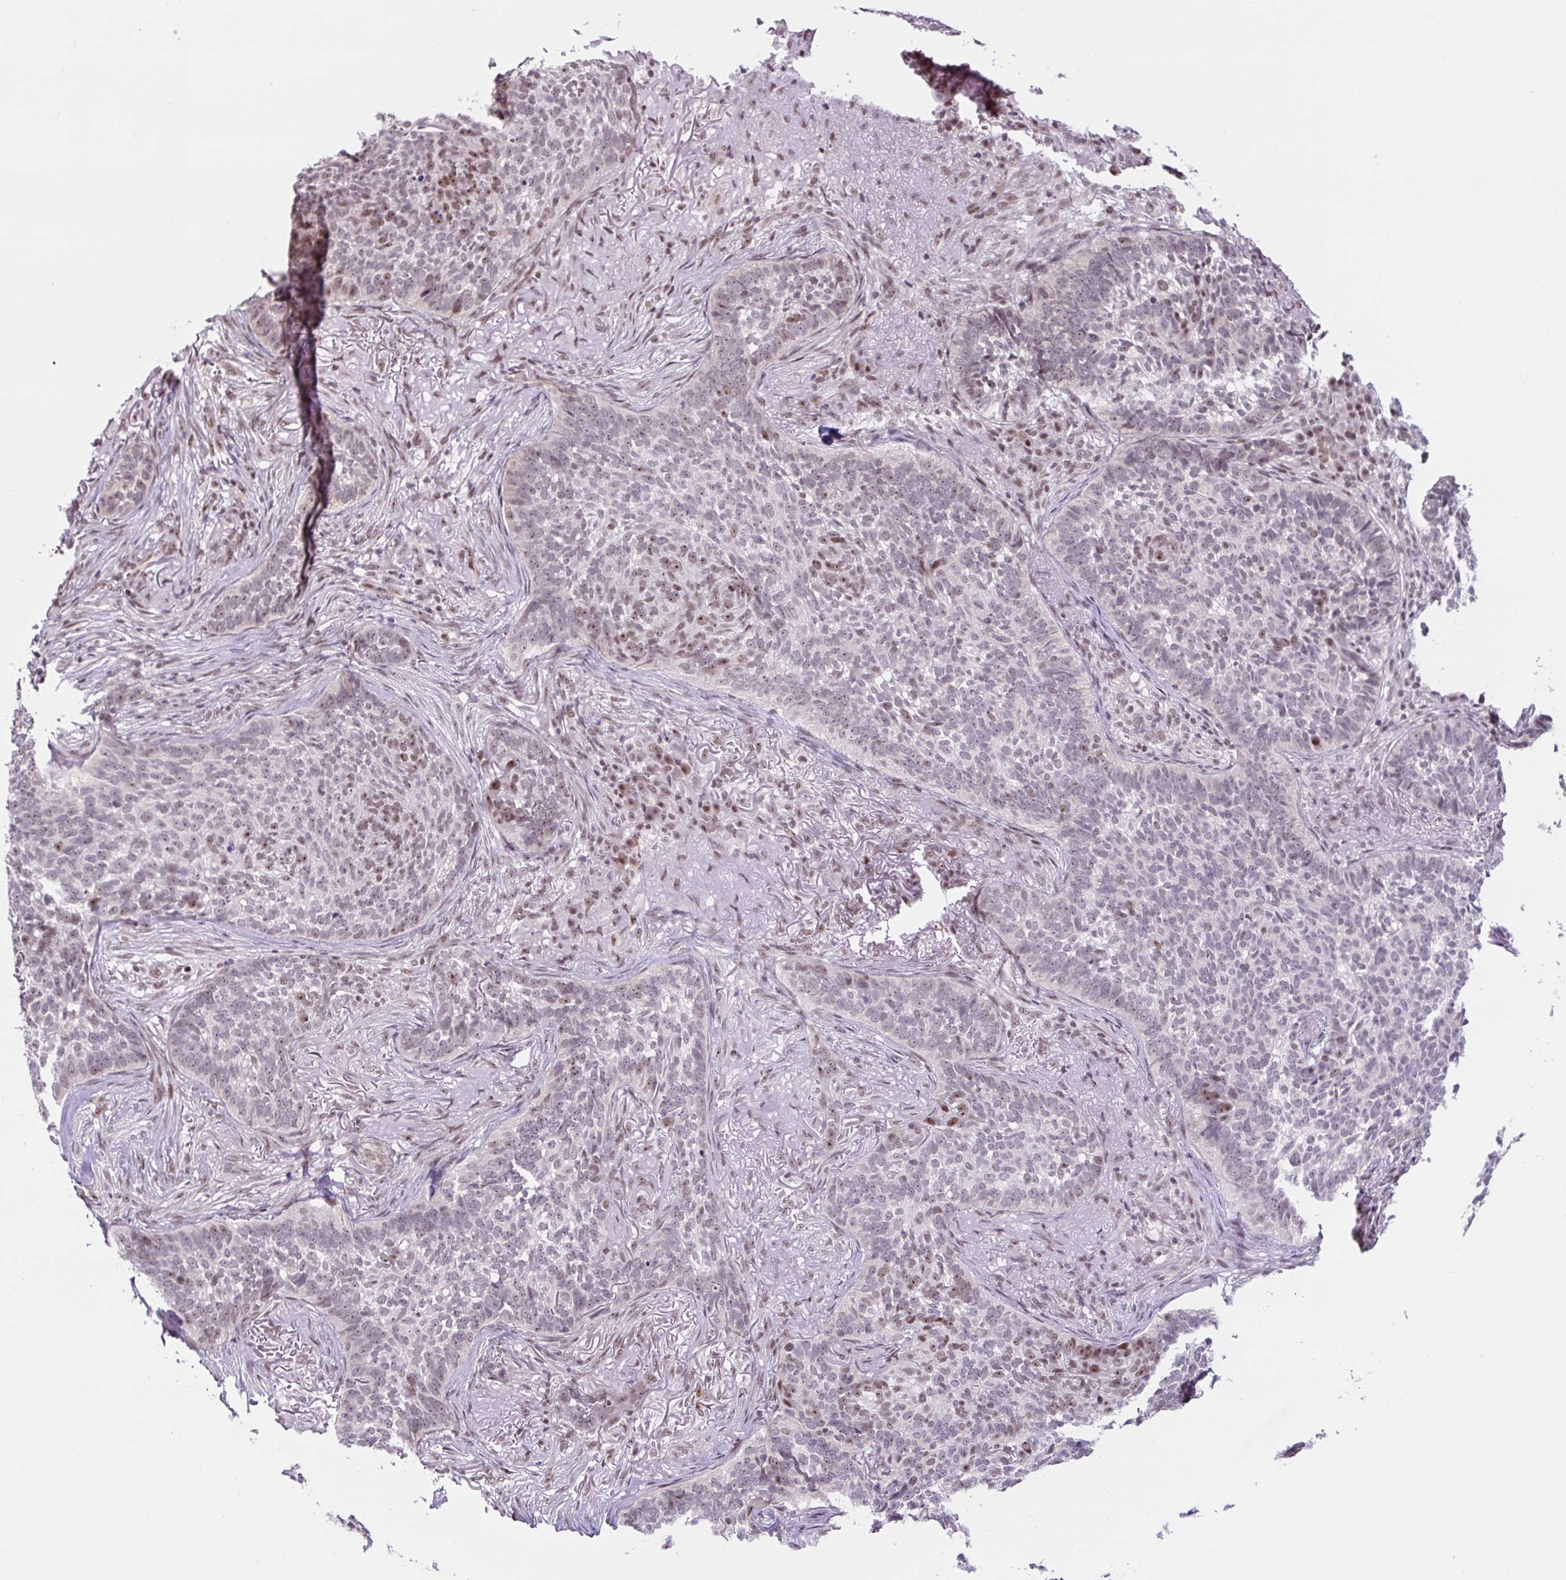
{"staining": {"intensity": "moderate", "quantity": "<25%", "location": "nuclear"}, "tissue": "skin cancer", "cell_type": "Tumor cells", "image_type": "cancer", "snomed": [{"axis": "morphology", "description": "Basal cell carcinoma"}, {"axis": "topography", "description": "Skin"}], "caption": "Immunohistochemistry (IHC) micrograph of neoplastic tissue: skin cancer (basal cell carcinoma) stained using immunohistochemistry (IHC) reveals low levels of moderate protein expression localized specifically in the nuclear of tumor cells, appearing as a nuclear brown color.", "gene": "TAF1A", "patient": {"sex": "male", "age": 85}}